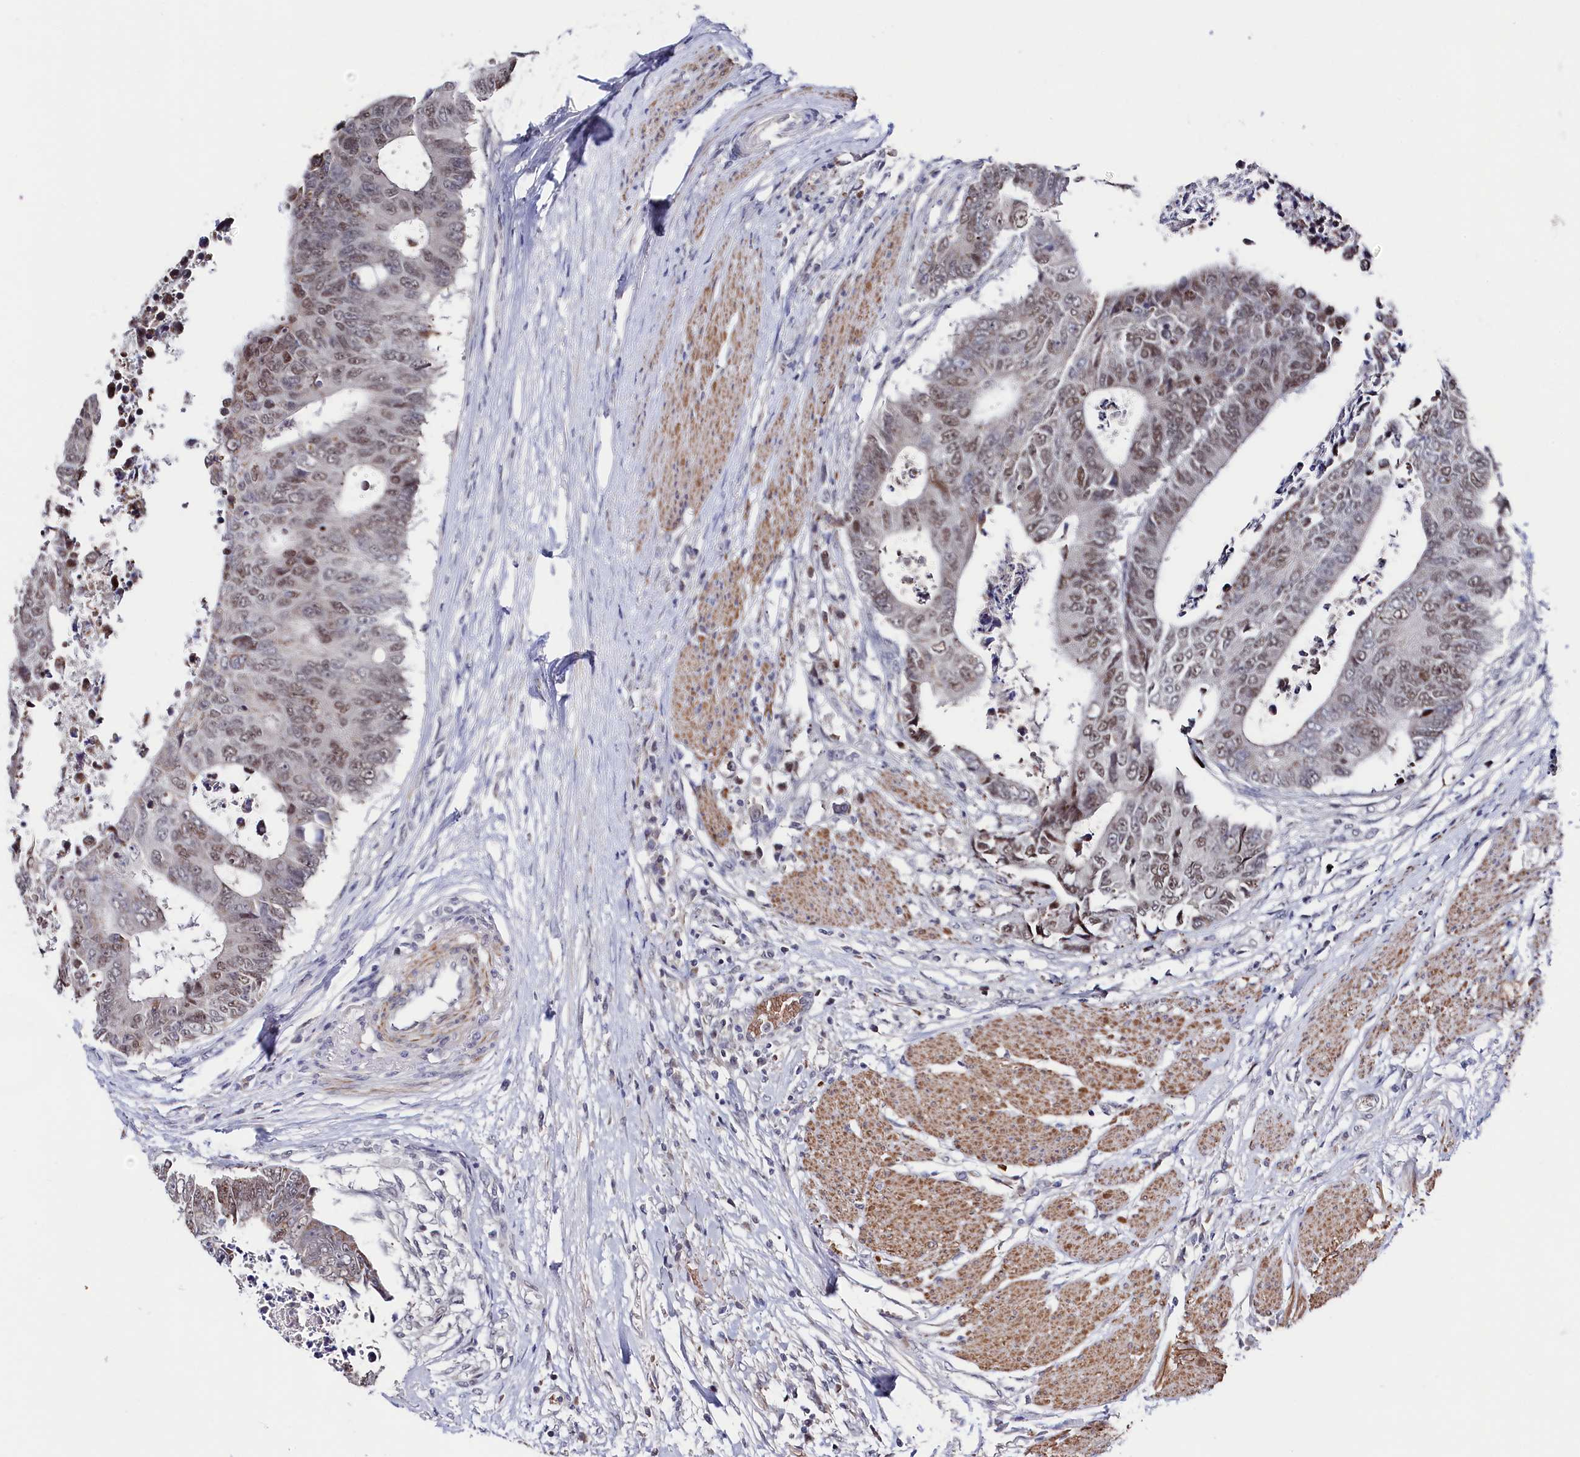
{"staining": {"intensity": "moderate", "quantity": "25%-75%", "location": "nuclear"}, "tissue": "colorectal cancer", "cell_type": "Tumor cells", "image_type": "cancer", "snomed": [{"axis": "morphology", "description": "Adenocarcinoma, NOS"}, {"axis": "topography", "description": "Rectum"}], "caption": "This photomicrograph displays immunohistochemistry (IHC) staining of human adenocarcinoma (colorectal), with medium moderate nuclear expression in approximately 25%-75% of tumor cells.", "gene": "TIGD4", "patient": {"sex": "male", "age": 84}}